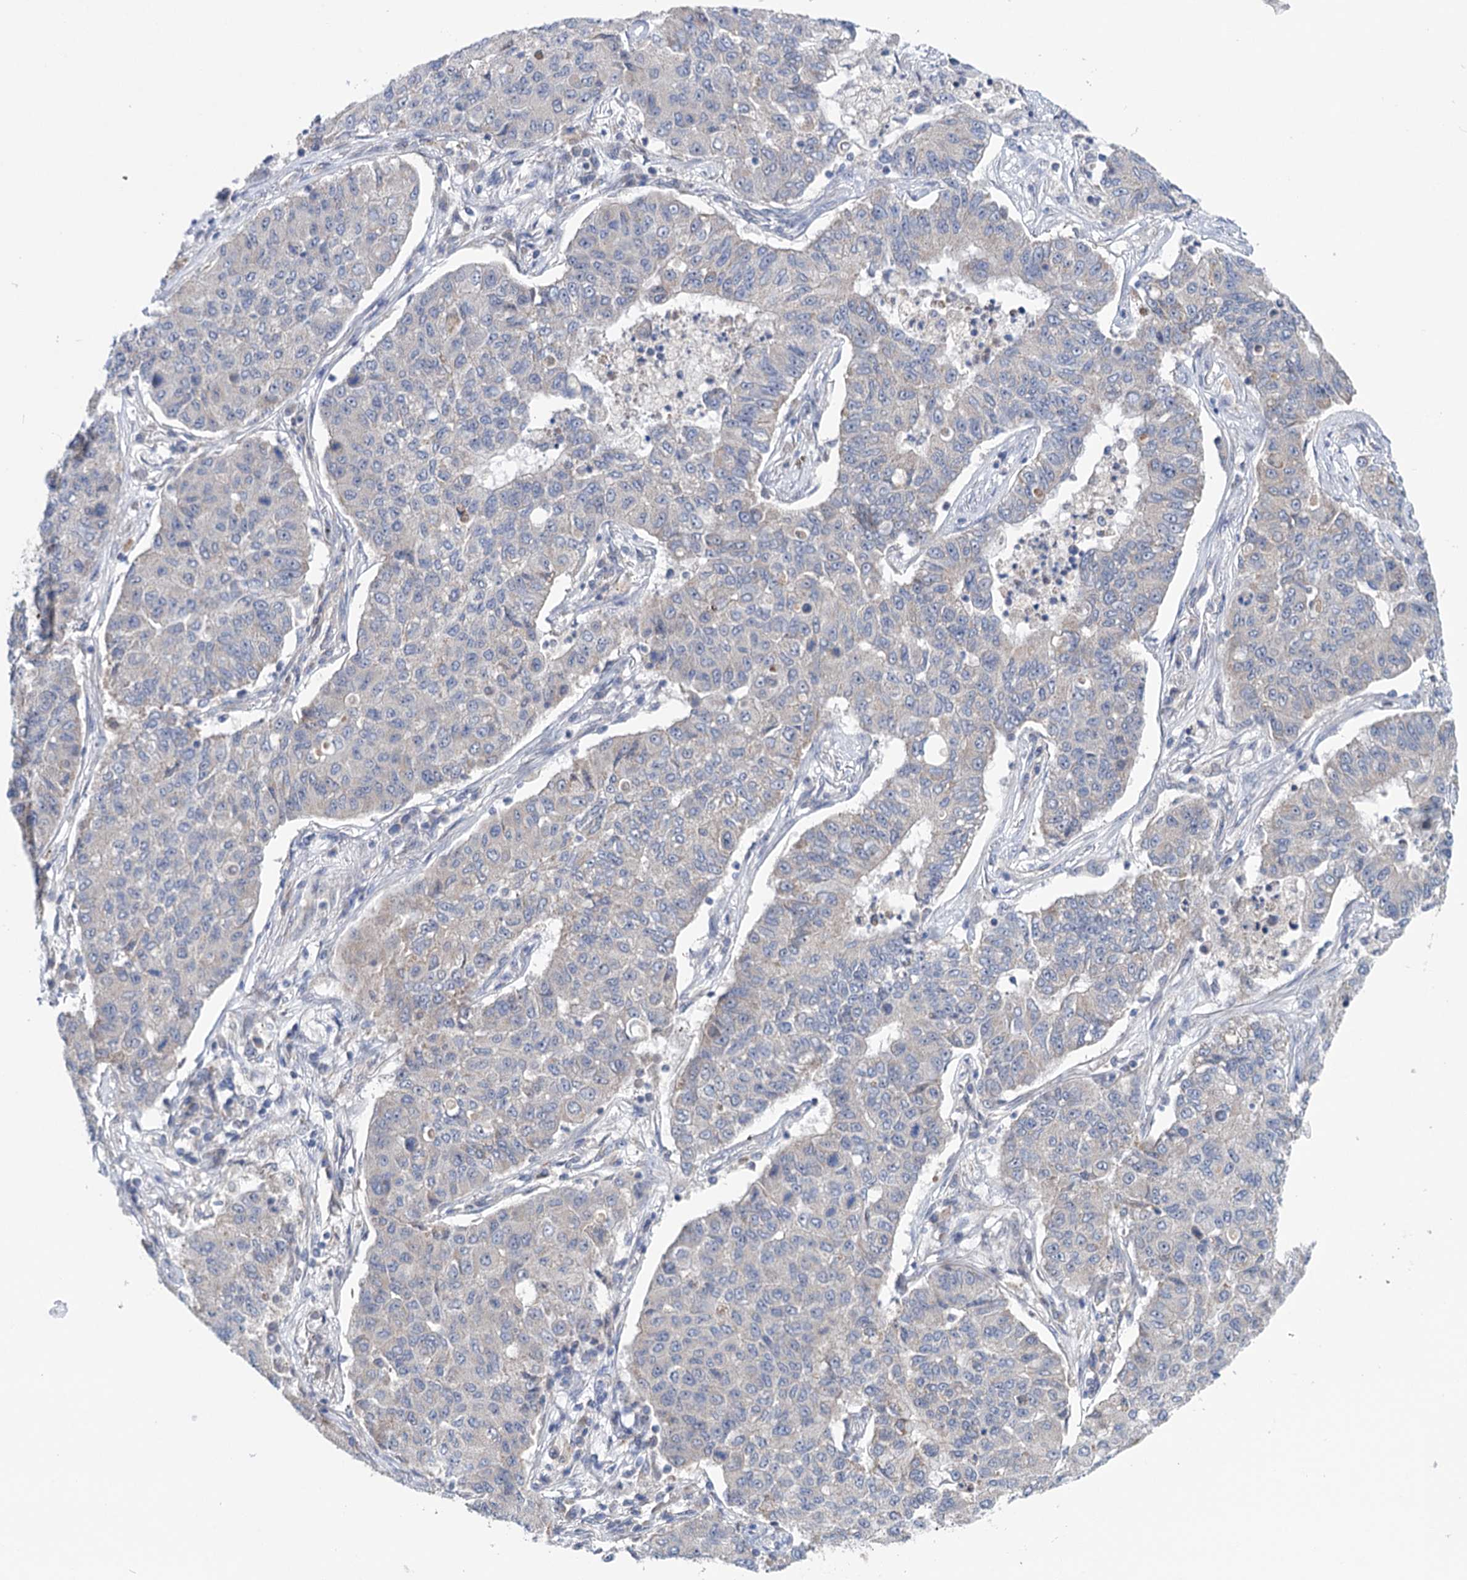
{"staining": {"intensity": "weak", "quantity": "<25%", "location": "cytoplasmic/membranous"}, "tissue": "lung cancer", "cell_type": "Tumor cells", "image_type": "cancer", "snomed": [{"axis": "morphology", "description": "Squamous cell carcinoma, NOS"}, {"axis": "topography", "description": "Lung"}], "caption": "Immunohistochemistry photomicrograph of lung cancer (squamous cell carcinoma) stained for a protein (brown), which reveals no positivity in tumor cells. (IHC, brightfield microscopy, high magnification).", "gene": "SUCLA2", "patient": {"sex": "male", "age": 74}}